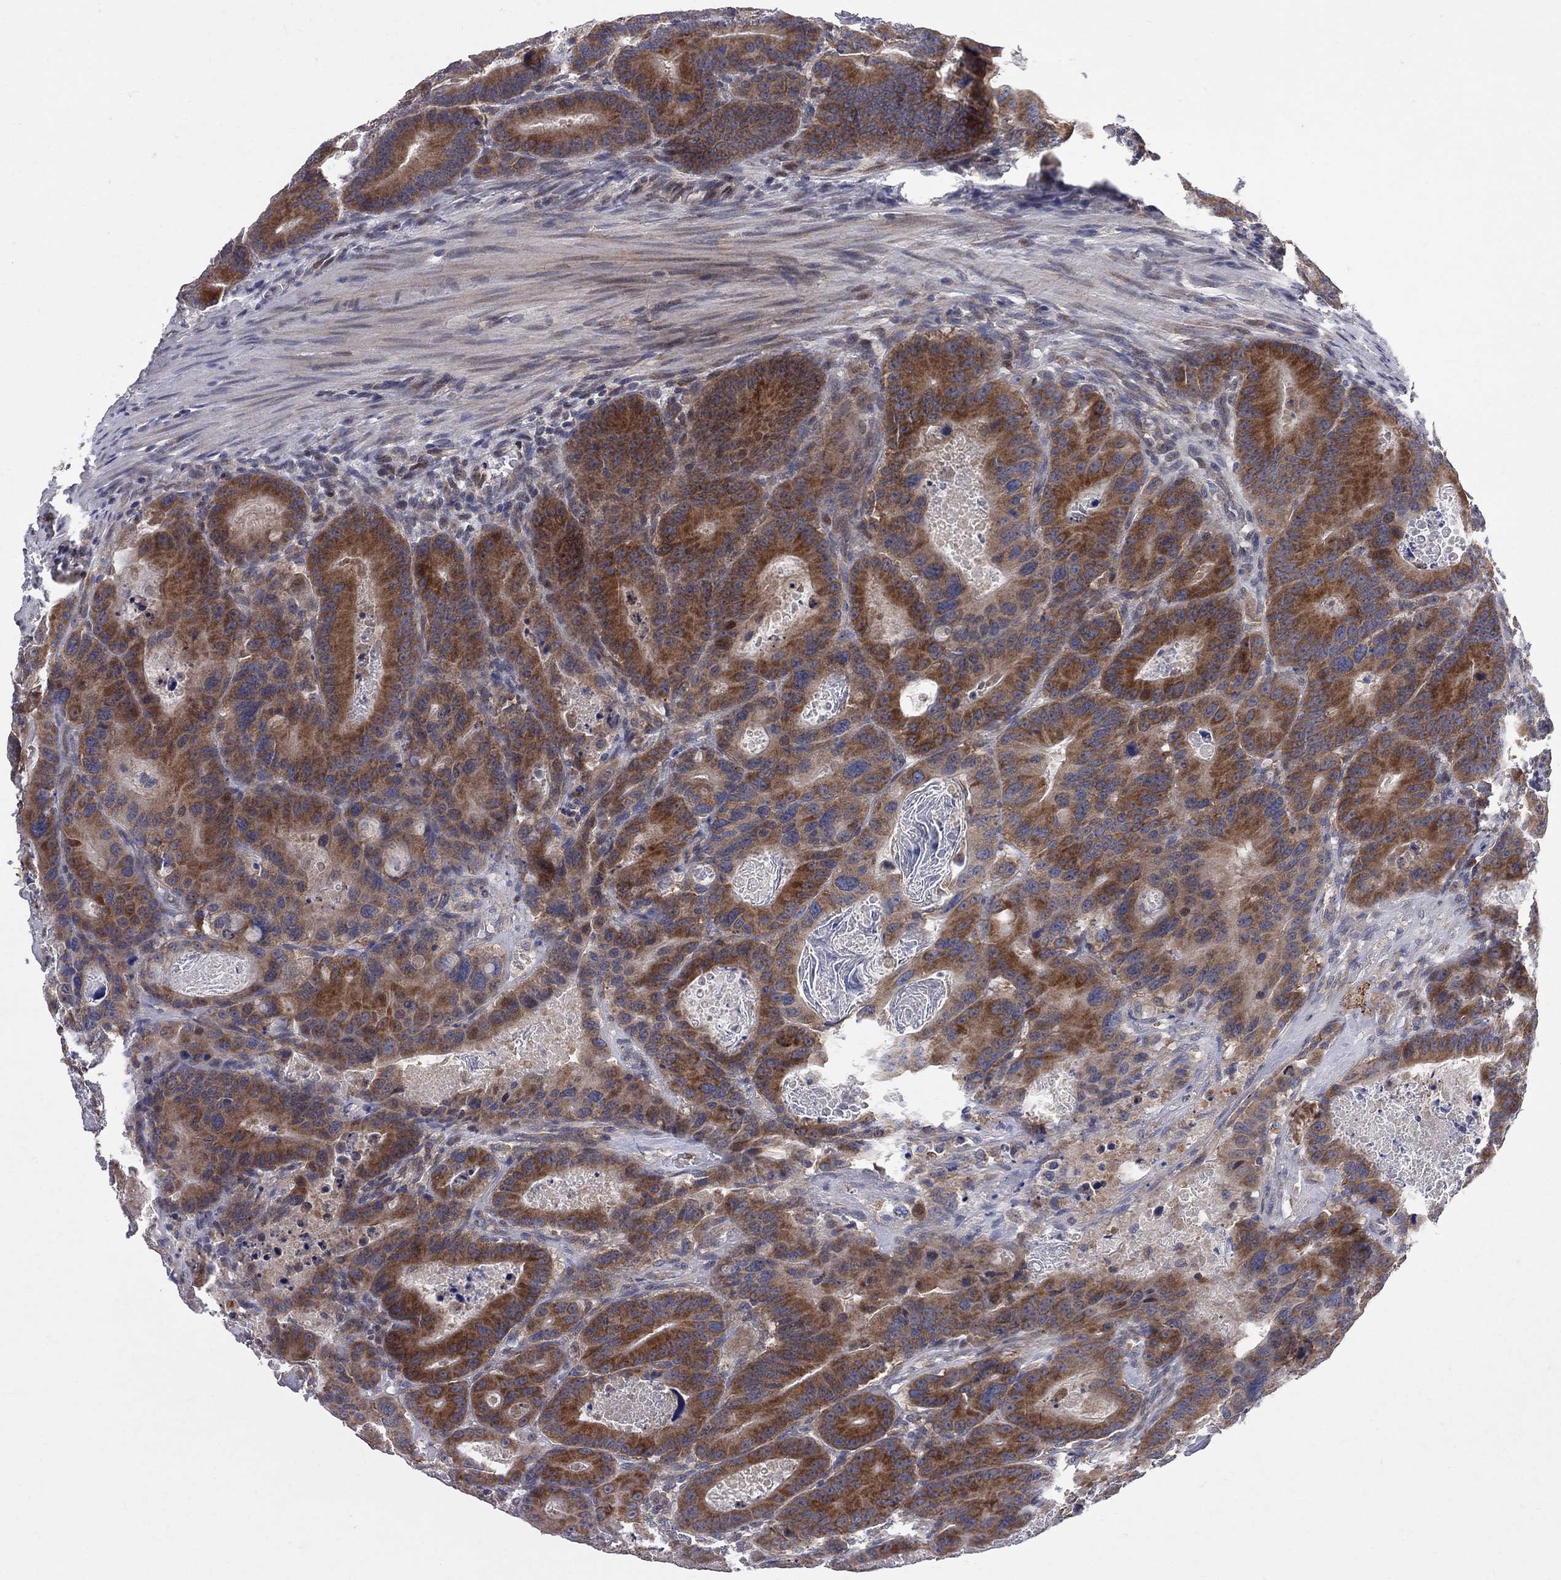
{"staining": {"intensity": "strong", "quantity": ">75%", "location": "cytoplasmic/membranous"}, "tissue": "colorectal cancer", "cell_type": "Tumor cells", "image_type": "cancer", "snomed": [{"axis": "morphology", "description": "Adenocarcinoma, NOS"}, {"axis": "topography", "description": "Rectum"}], "caption": "The immunohistochemical stain highlights strong cytoplasmic/membranous positivity in tumor cells of adenocarcinoma (colorectal) tissue.", "gene": "CNOT11", "patient": {"sex": "male", "age": 64}}